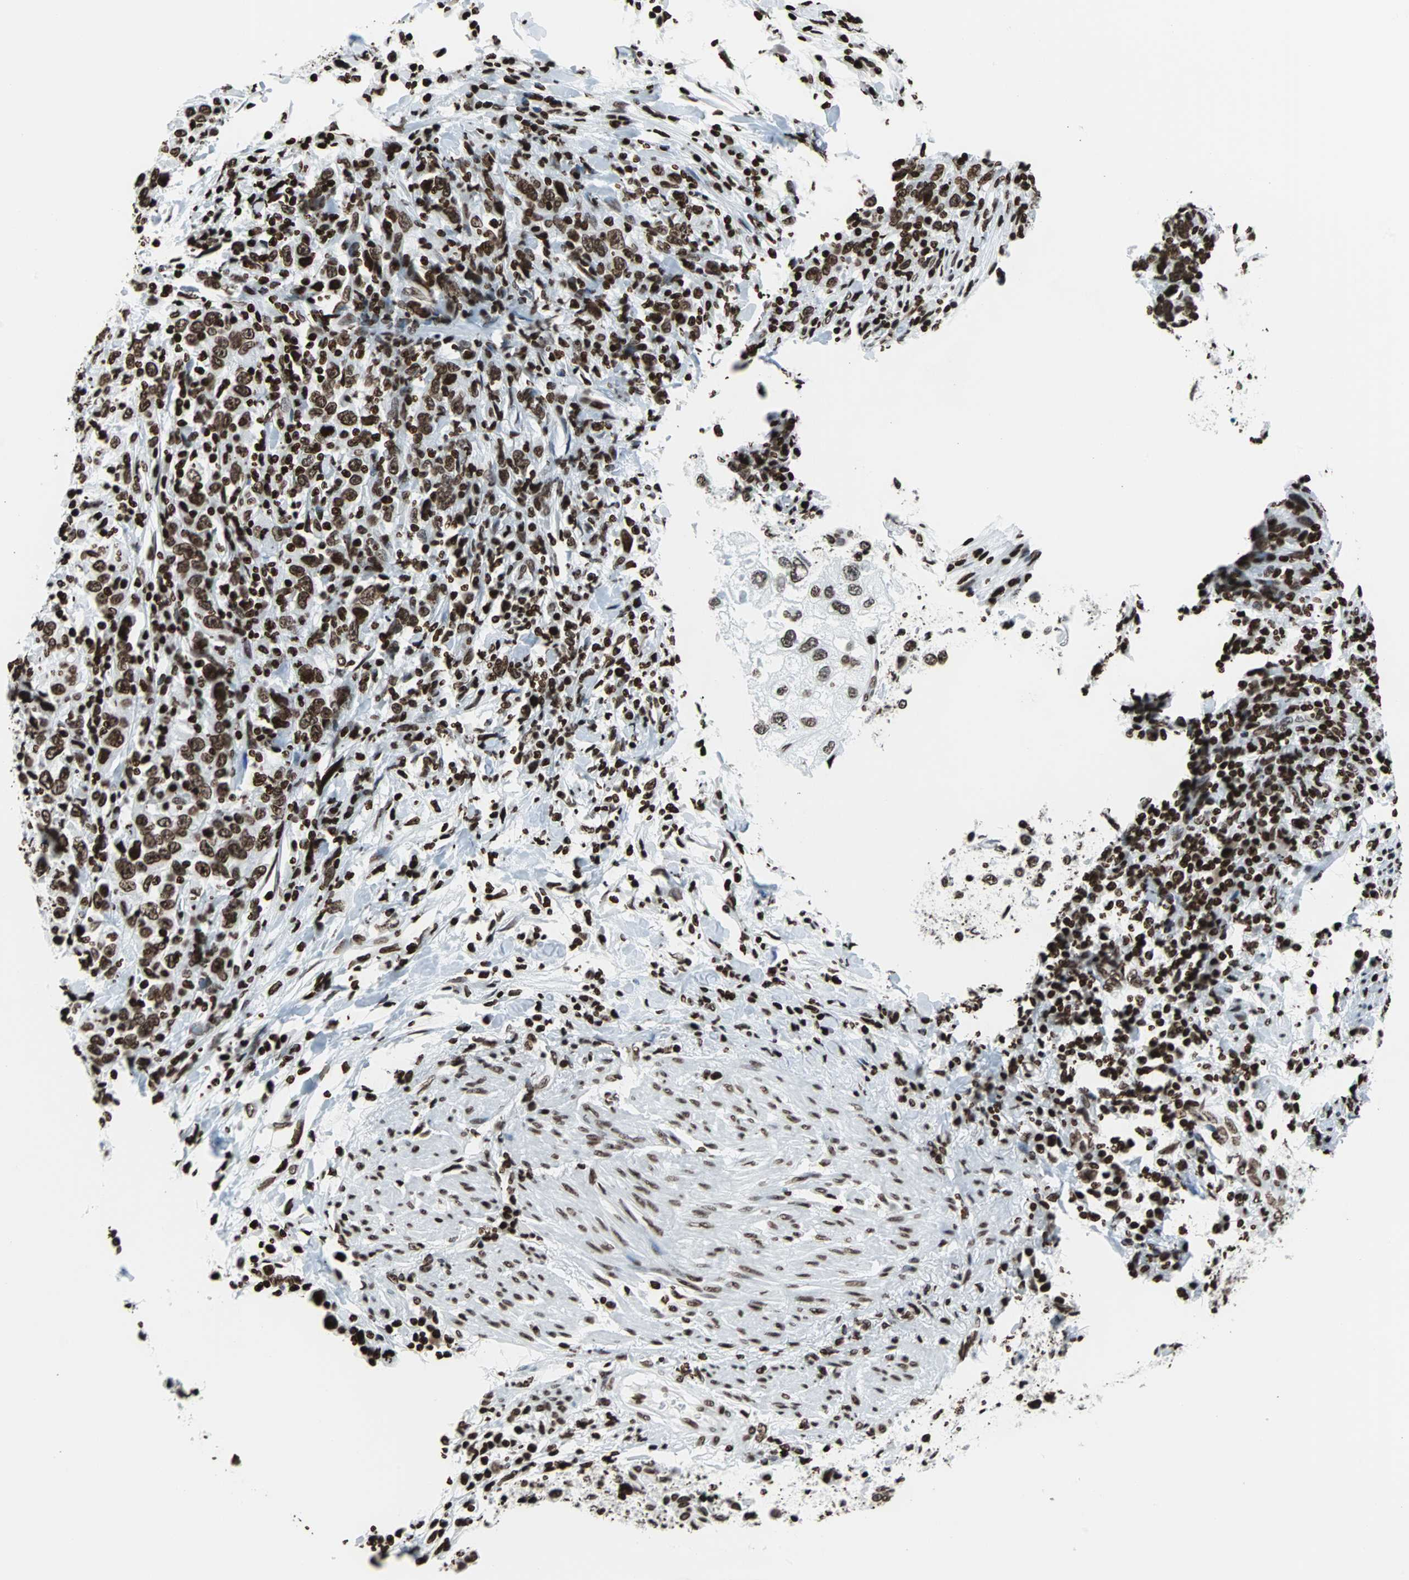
{"staining": {"intensity": "strong", "quantity": ">75%", "location": "nuclear"}, "tissue": "urothelial cancer", "cell_type": "Tumor cells", "image_type": "cancer", "snomed": [{"axis": "morphology", "description": "Urothelial carcinoma, High grade"}, {"axis": "topography", "description": "Urinary bladder"}], "caption": "A high amount of strong nuclear positivity is identified in about >75% of tumor cells in urothelial cancer tissue.", "gene": "H2BC18", "patient": {"sex": "male", "age": 61}}